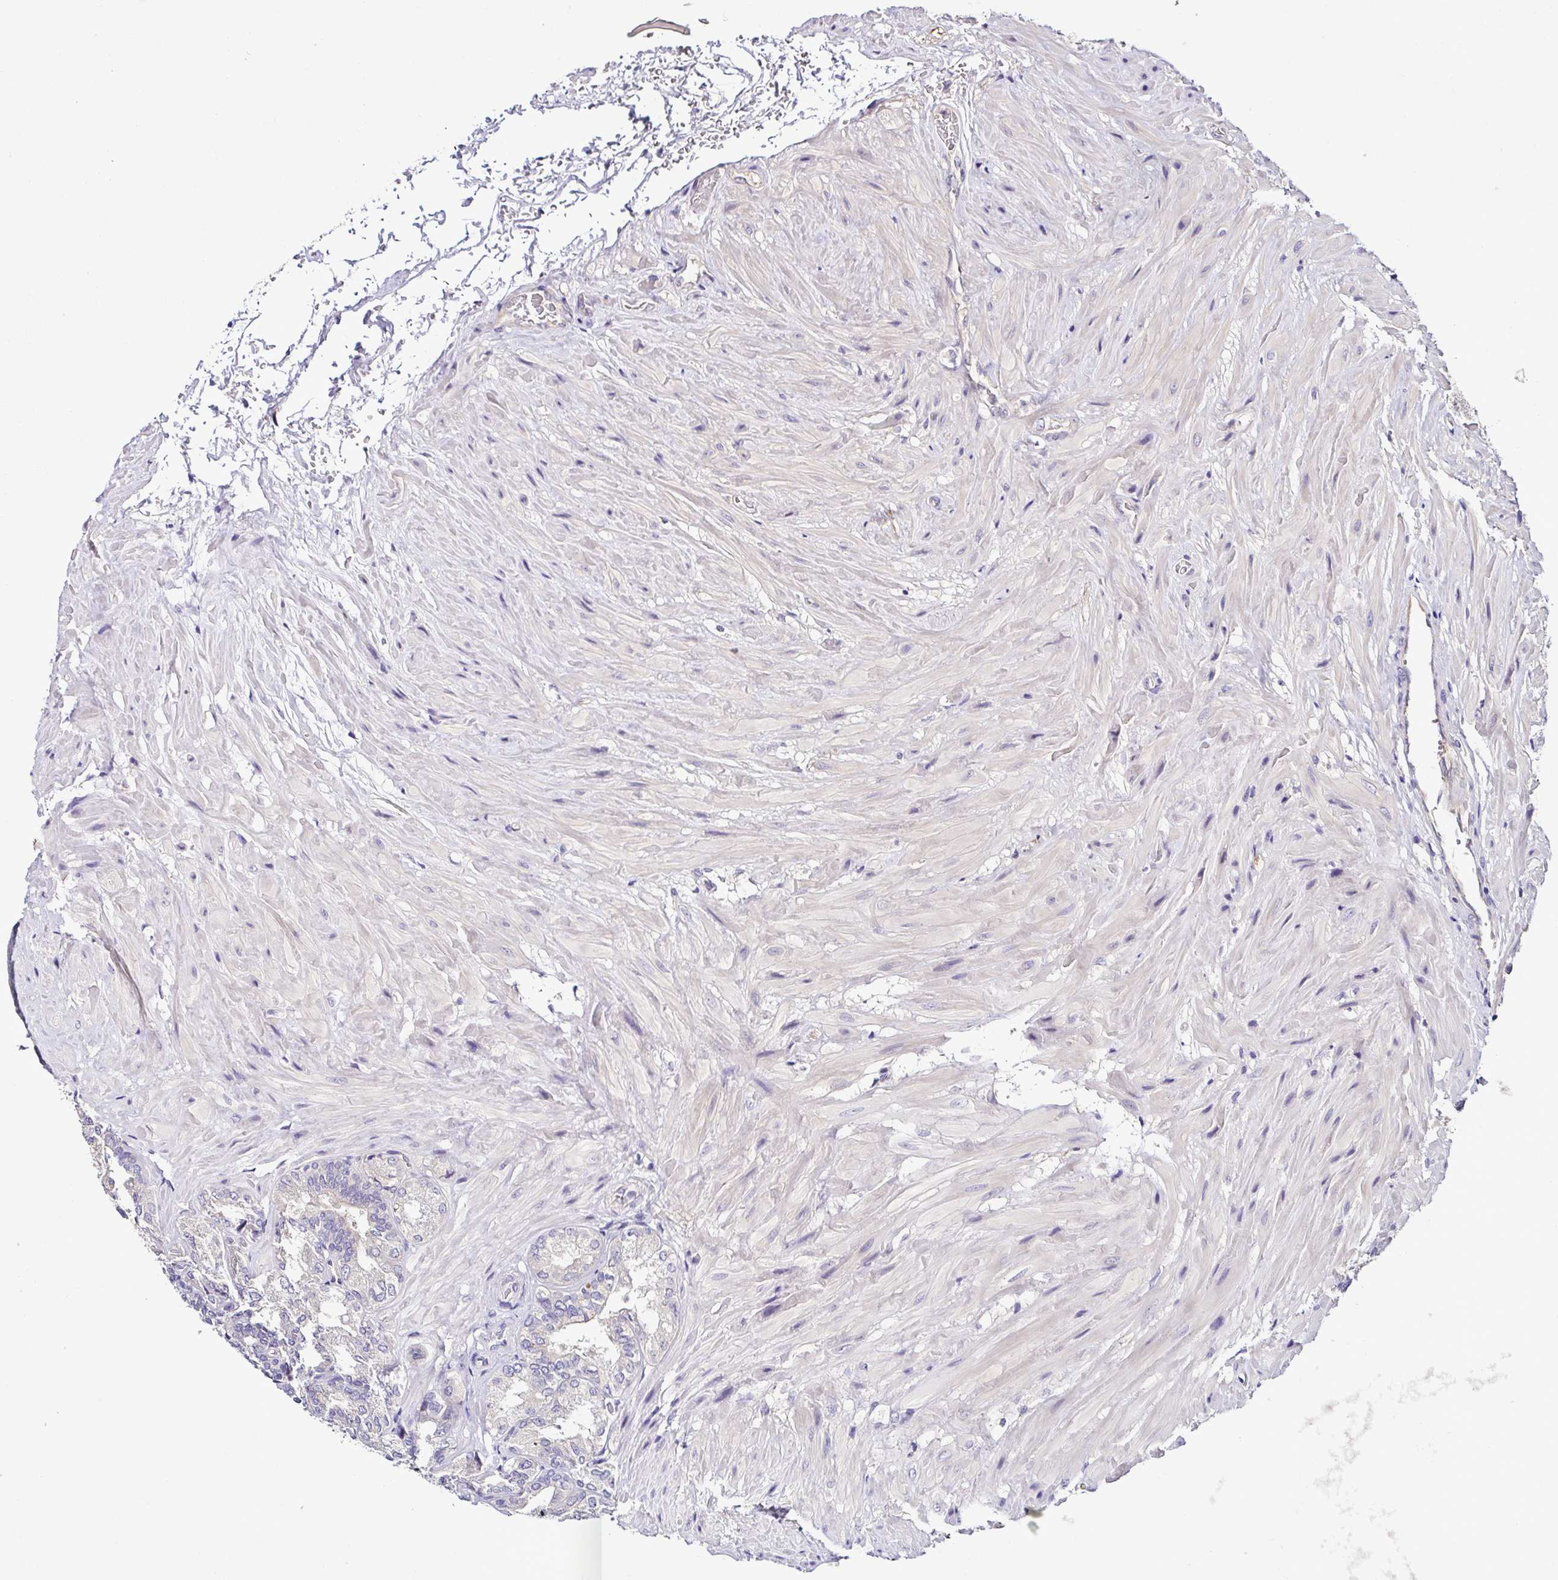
{"staining": {"intensity": "weak", "quantity": "<25%", "location": "cytoplasmic/membranous"}, "tissue": "seminal vesicle", "cell_type": "Glandular cells", "image_type": "normal", "snomed": [{"axis": "morphology", "description": "Normal tissue, NOS"}, {"axis": "topography", "description": "Seminal veicle"}], "caption": "Glandular cells are negative for brown protein staining in normal seminal vesicle. The staining is performed using DAB brown chromogen with nuclei counter-stained in using hematoxylin.", "gene": "LMOD2", "patient": {"sex": "male", "age": 68}}